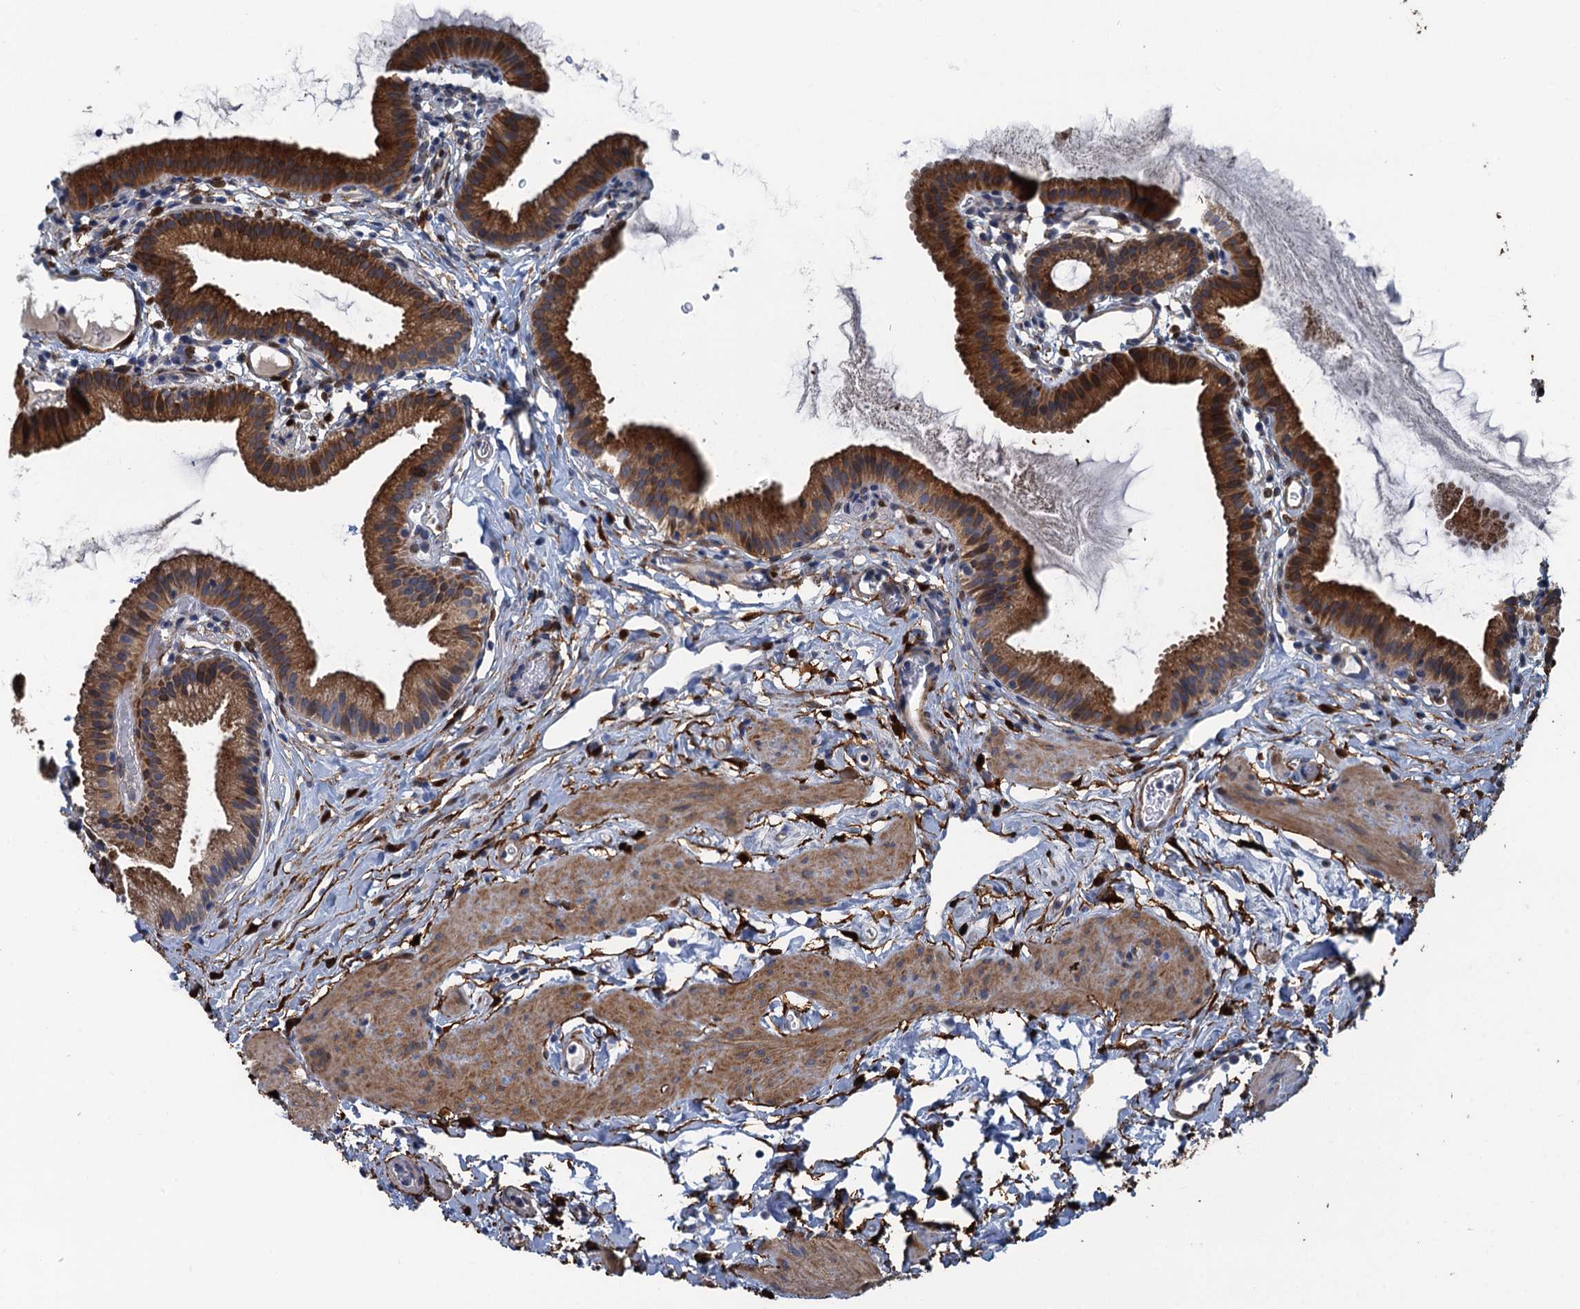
{"staining": {"intensity": "strong", "quantity": "25%-75%", "location": "cytoplasmic/membranous"}, "tissue": "gallbladder", "cell_type": "Glandular cells", "image_type": "normal", "snomed": [{"axis": "morphology", "description": "Normal tissue, NOS"}, {"axis": "topography", "description": "Gallbladder"}], "caption": "Protein staining of normal gallbladder exhibits strong cytoplasmic/membranous positivity in about 25%-75% of glandular cells. (DAB IHC, brown staining for protein, blue staining for nuclei).", "gene": "POGLUT3", "patient": {"sex": "female", "age": 46}}